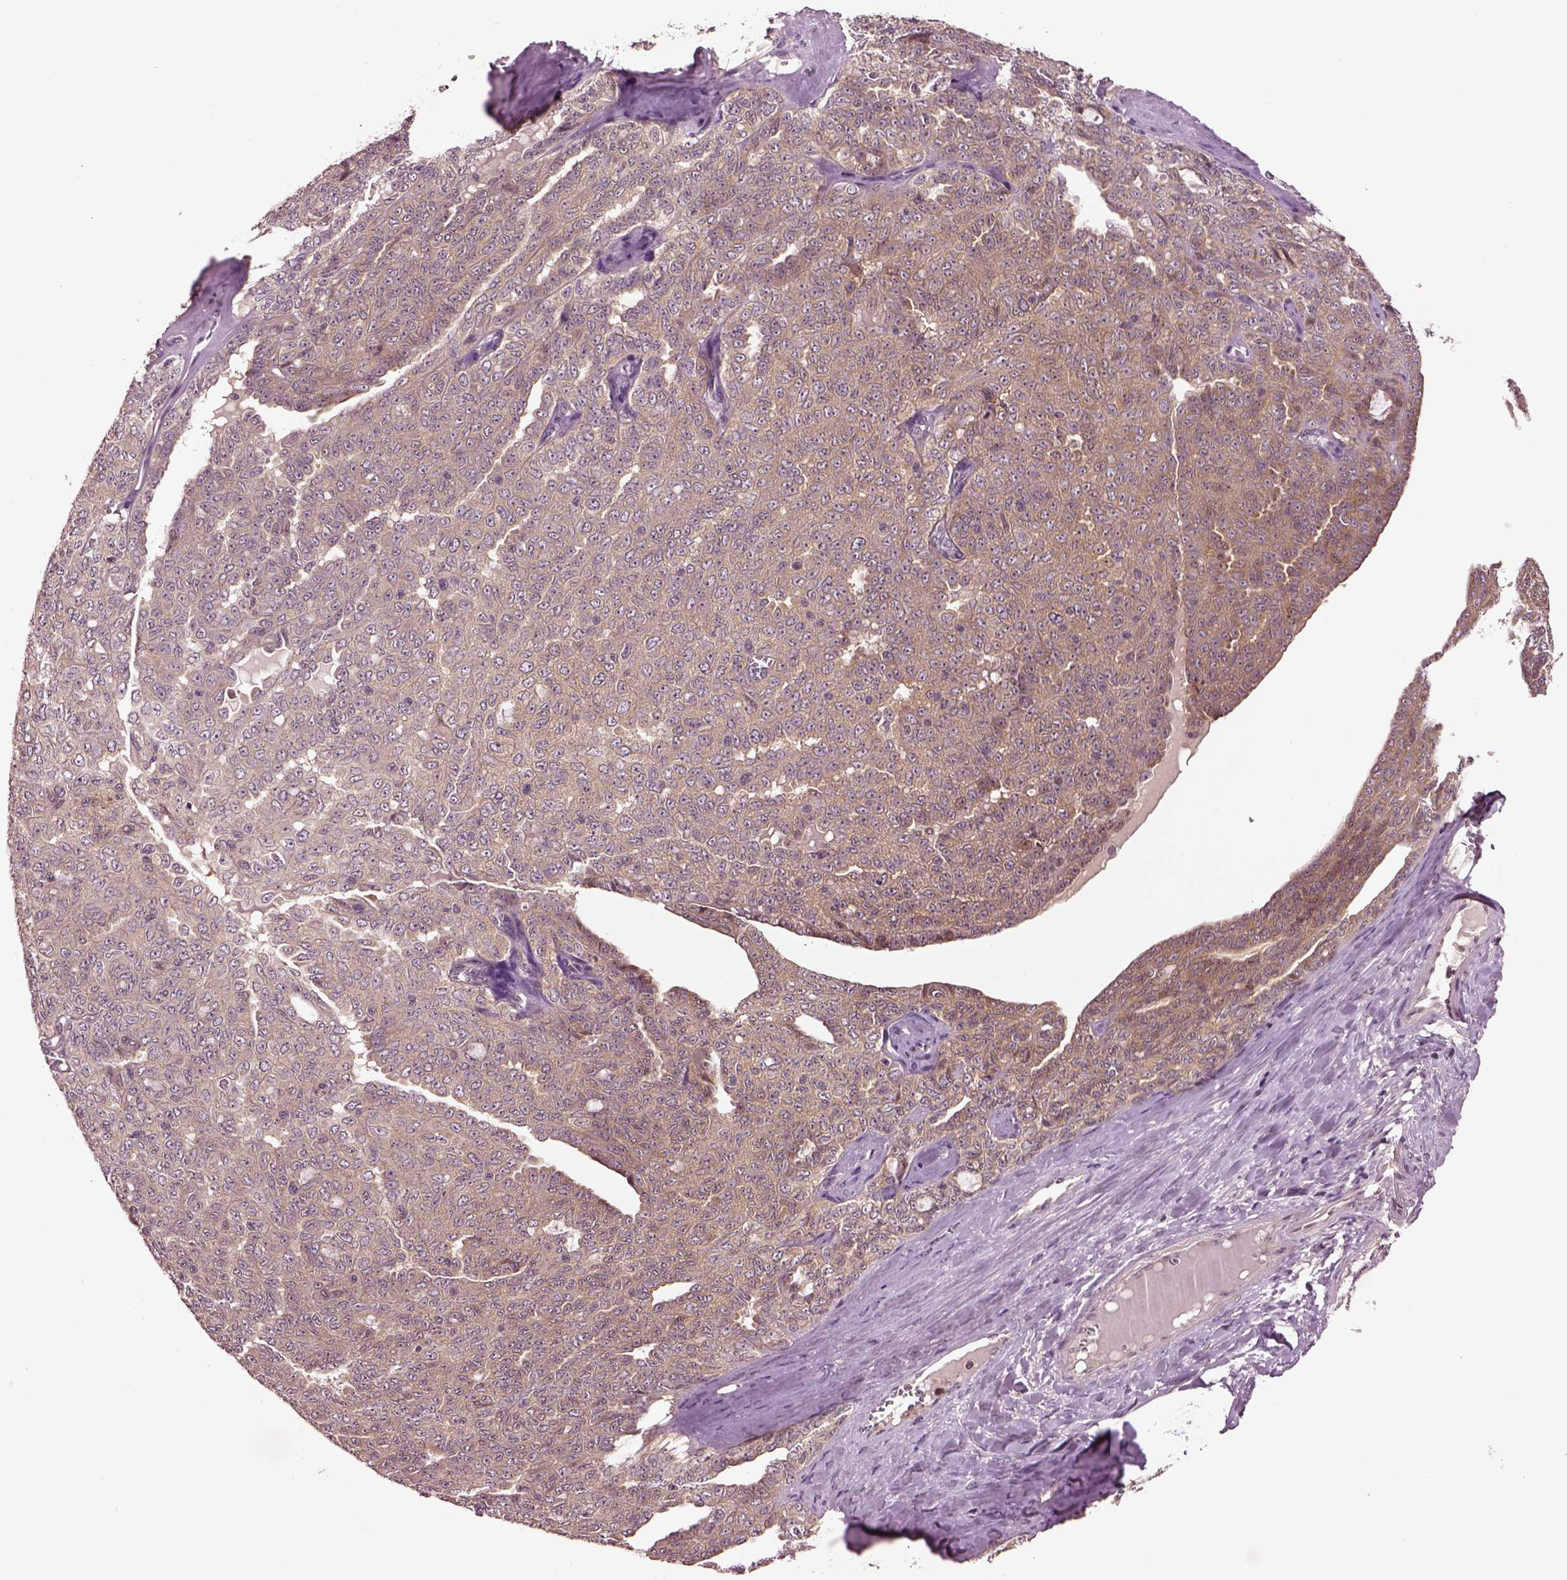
{"staining": {"intensity": "weak", "quantity": ">75%", "location": "cytoplasmic/membranous"}, "tissue": "ovarian cancer", "cell_type": "Tumor cells", "image_type": "cancer", "snomed": [{"axis": "morphology", "description": "Cystadenocarcinoma, serous, NOS"}, {"axis": "topography", "description": "Ovary"}], "caption": "Immunohistochemical staining of ovarian serous cystadenocarcinoma shows low levels of weak cytoplasmic/membranous protein positivity in about >75% of tumor cells.", "gene": "MTHFS", "patient": {"sex": "female", "age": 71}}